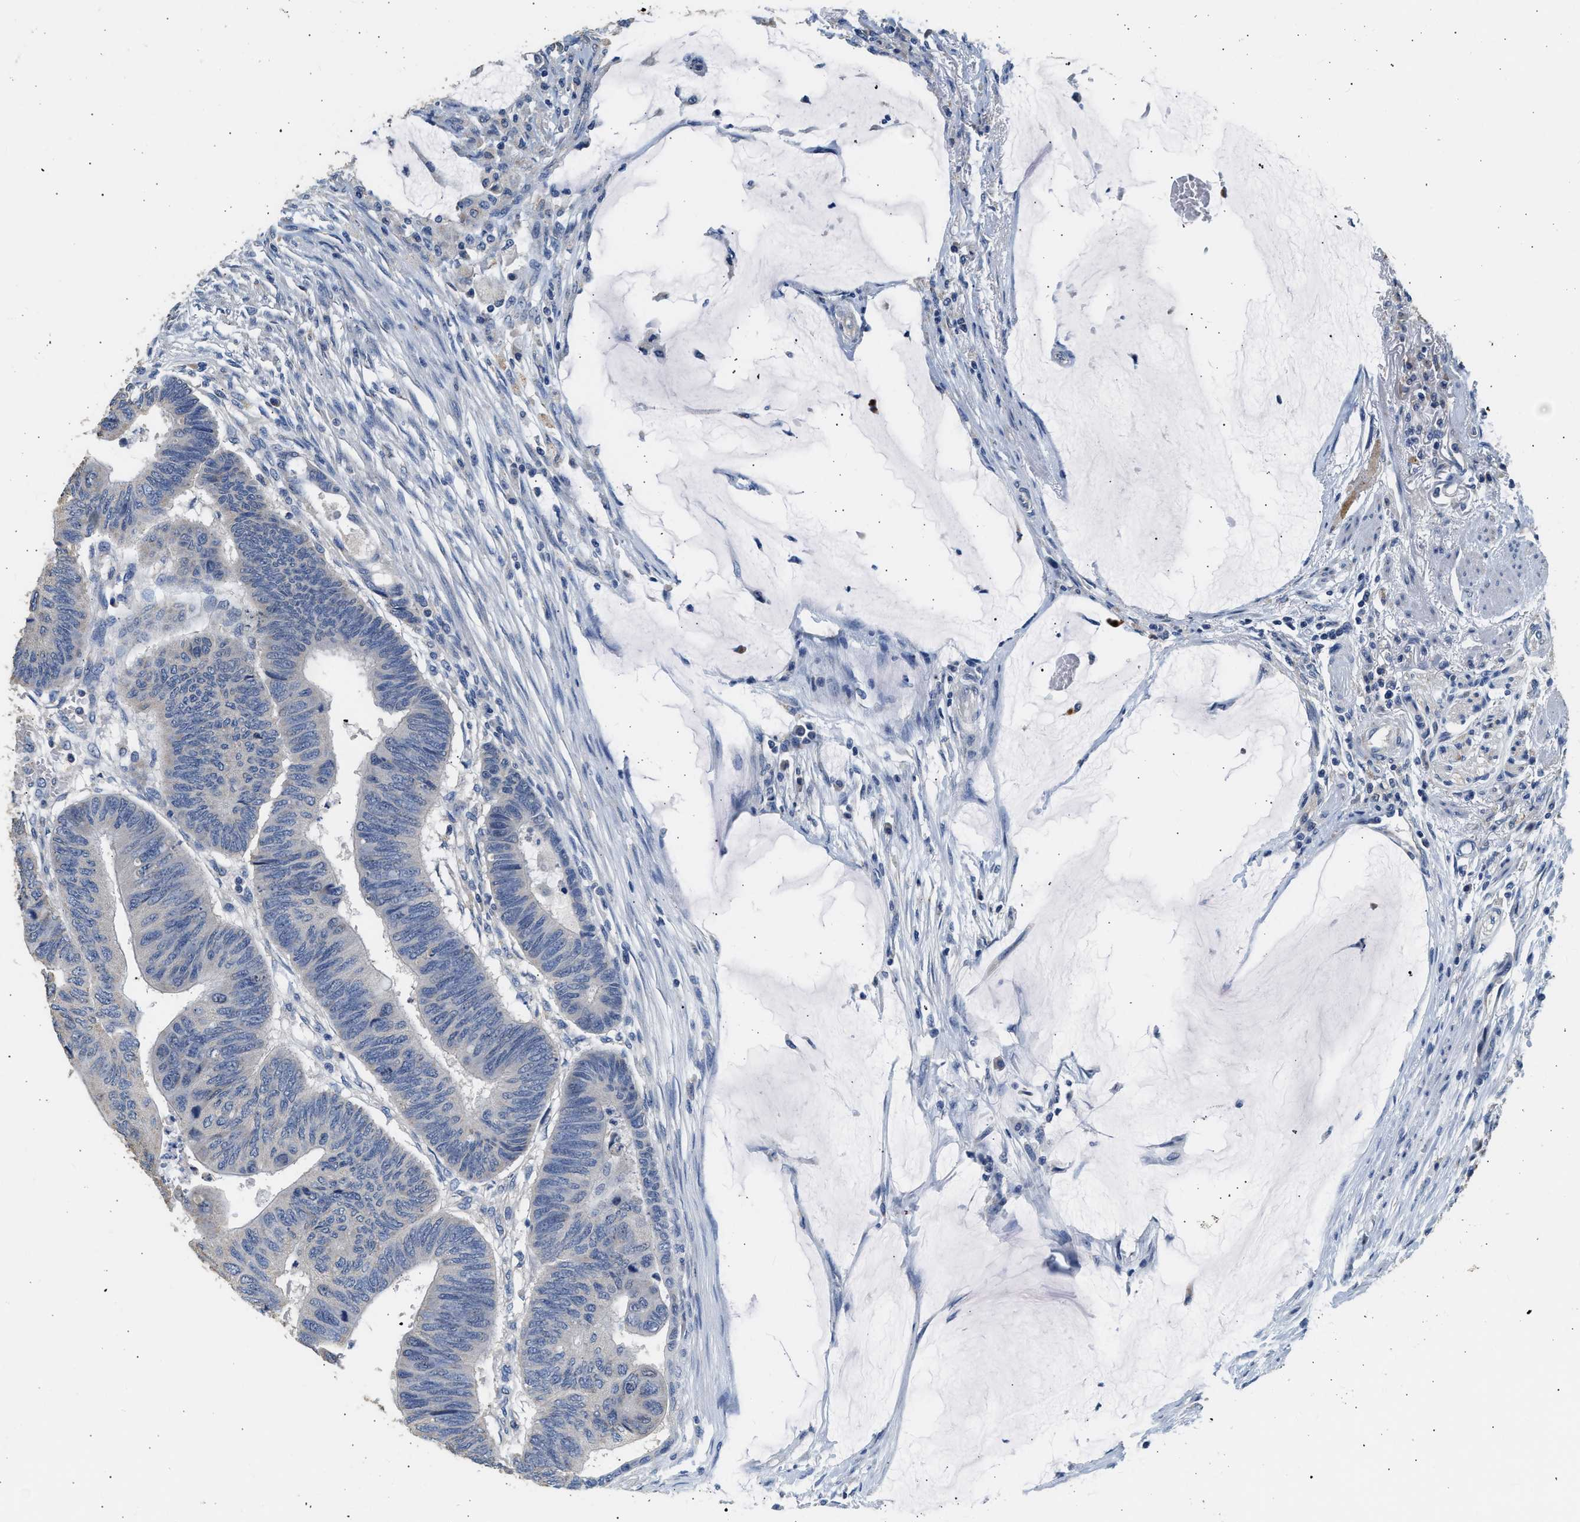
{"staining": {"intensity": "negative", "quantity": "none", "location": "none"}, "tissue": "colorectal cancer", "cell_type": "Tumor cells", "image_type": "cancer", "snomed": [{"axis": "morphology", "description": "Normal tissue, NOS"}, {"axis": "morphology", "description": "Adenocarcinoma, NOS"}, {"axis": "topography", "description": "Rectum"}, {"axis": "topography", "description": "Peripheral nerve tissue"}], "caption": "Immunohistochemical staining of human colorectal cancer exhibits no significant staining in tumor cells. (DAB (3,3'-diaminobenzidine) immunohistochemistry with hematoxylin counter stain).", "gene": "WDR31", "patient": {"sex": "male", "age": 92}}